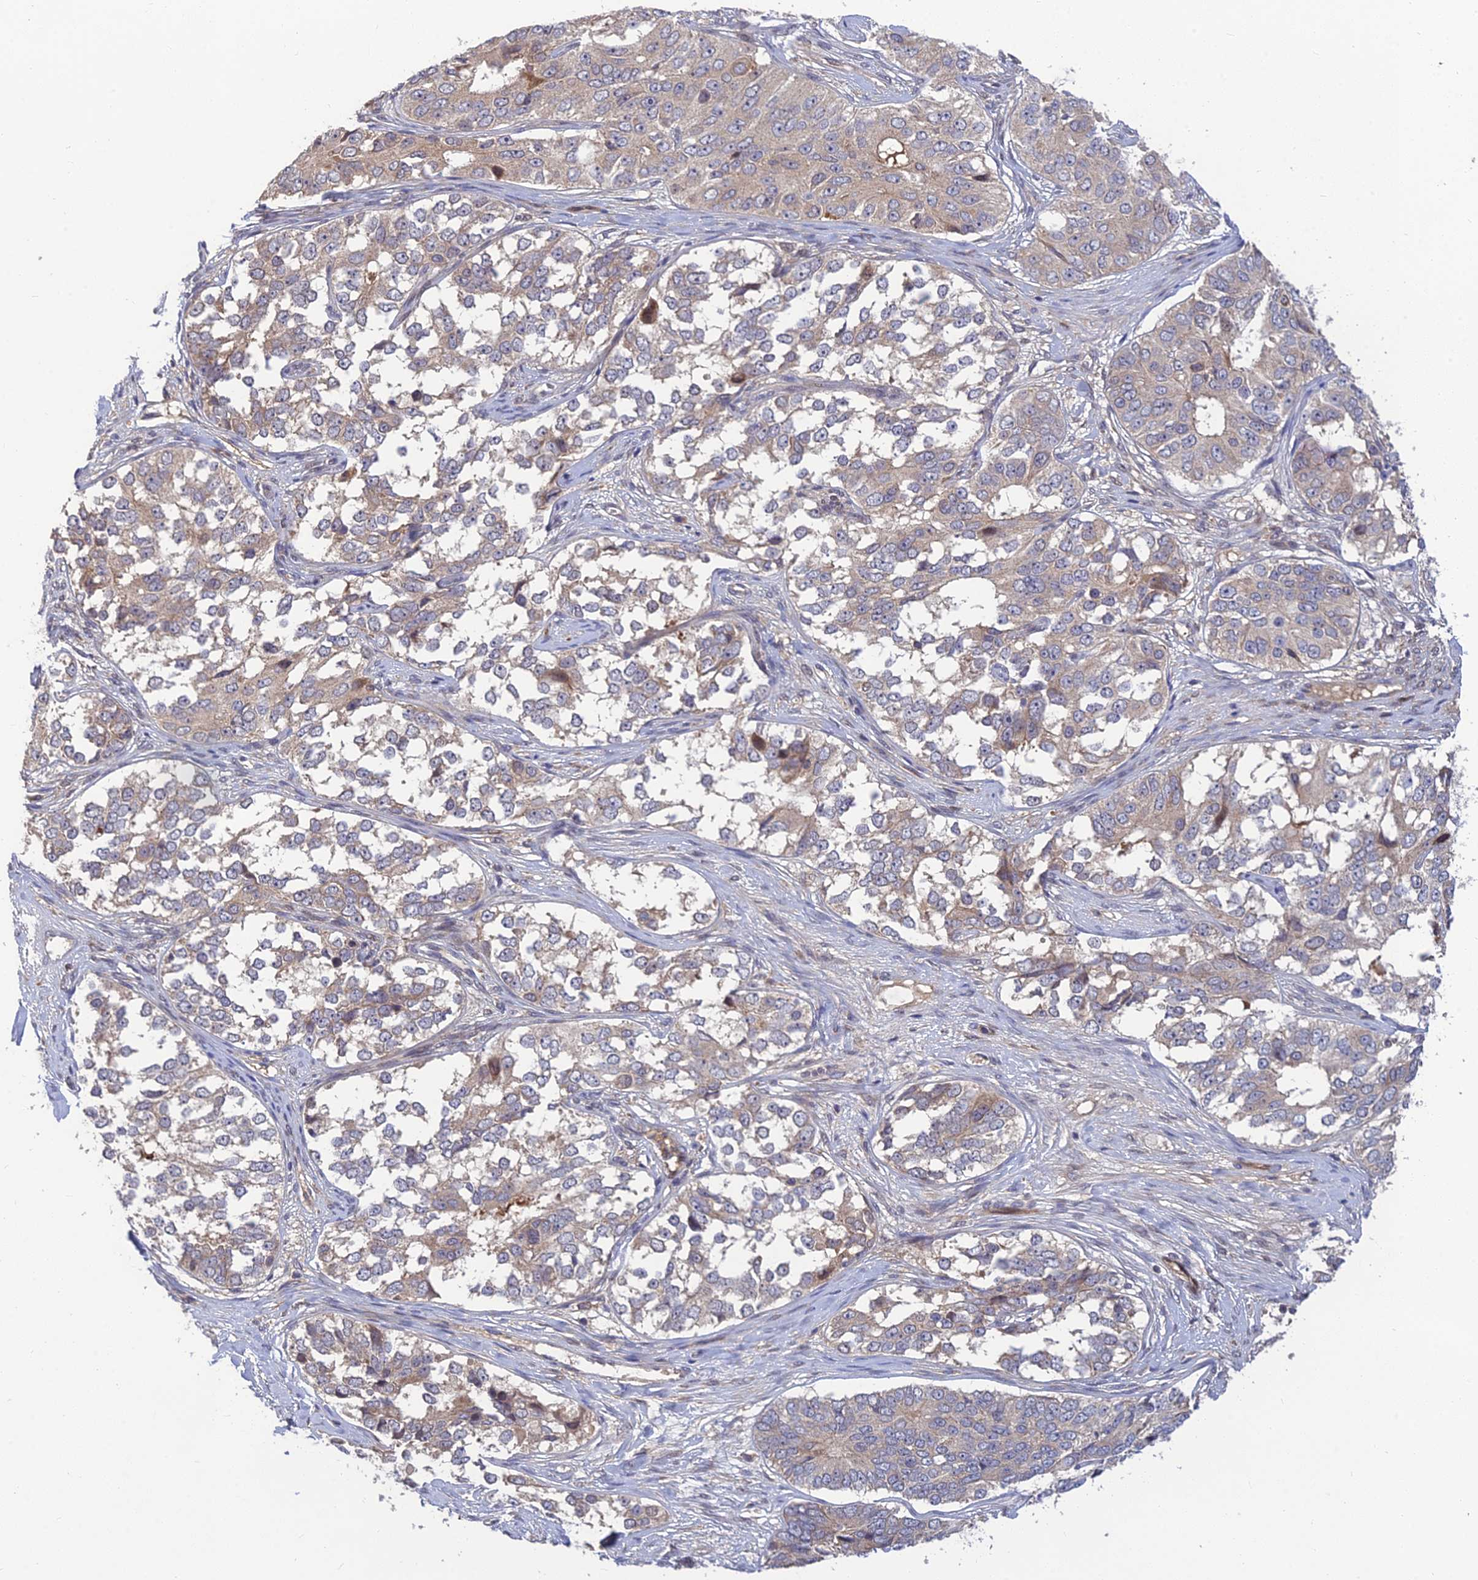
{"staining": {"intensity": "negative", "quantity": "none", "location": "none"}, "tissue": "ovarian cancer", "cell_type": "Tumor cells", "image_type": "cancer", "snomed": [{"axis": "morphology", "description": "Carcinoma, endometroid"}, {"axis": "topography", "description": "Ovary"}], "caption": "Tumor cells are negative for protein expression in human ovarian cancer. (DAB (3,3'-diaminobenzidine) immunohistochemistry with hematoxylin counter stain).", "gene": "FAM151B", "patient": {"sex": "female", "age": 51}}